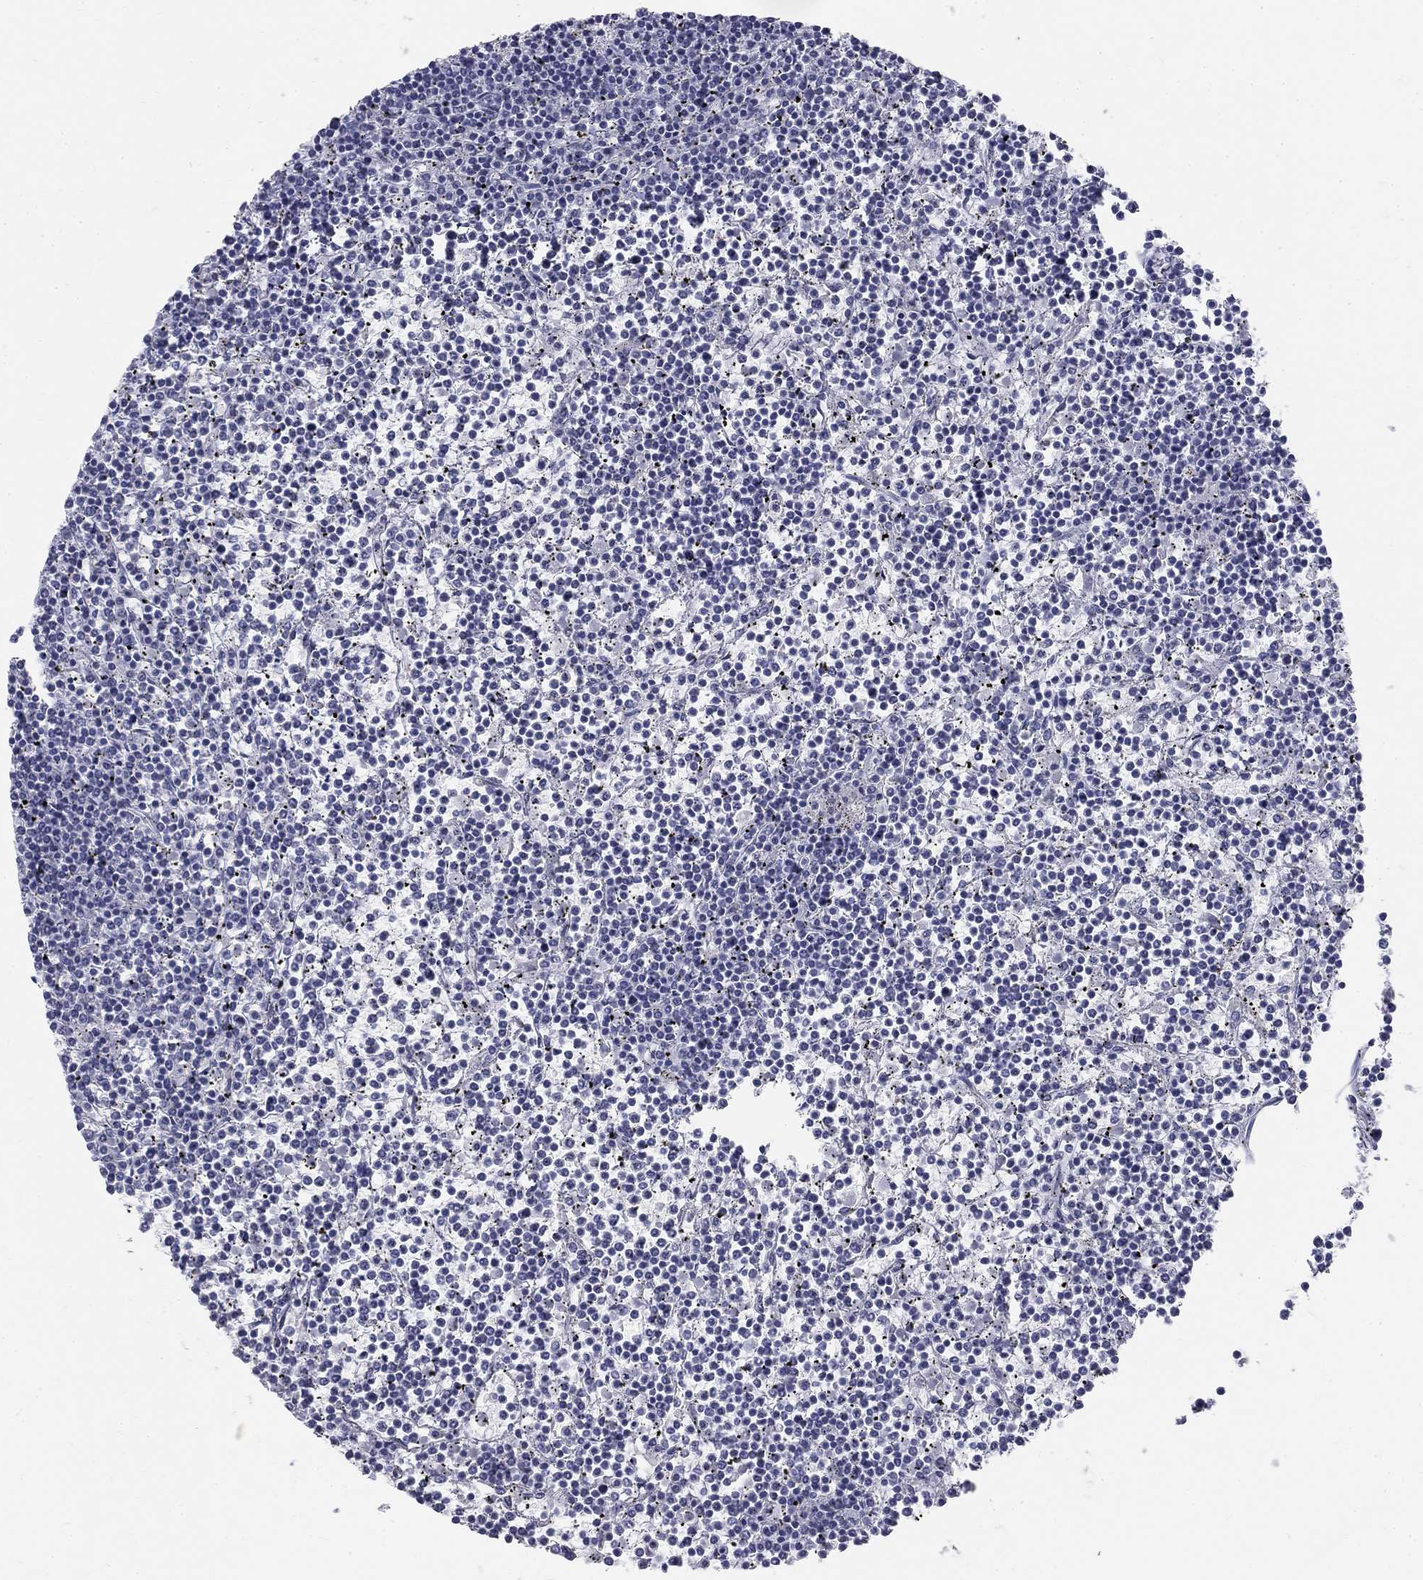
{"staining": {"intensity": "negative", "quantity": "none", "location": "none"}, "tissue": "lymphoma", "cell_type": "Tumor cells", "image_type": "cancer", "snomed": [{"axis": "morphology", "description": "Malignant lymphoma, non-Hodgkin's type, Low grade"}, {"axis": "topography", "description": "Spleen"}], "caption": "This histopathology image is of low-grade malignant lymphoma, non-Hodgkin's type stained with IHC to label a protein in brown with the nuclei are counter-stained blue. There is no staining in tumor cells. (DAB IHC visualized using brightfield microscopy, high magnification).", "gene": "SULT2B1", "patient": {"sex": "female", "age": 19}}